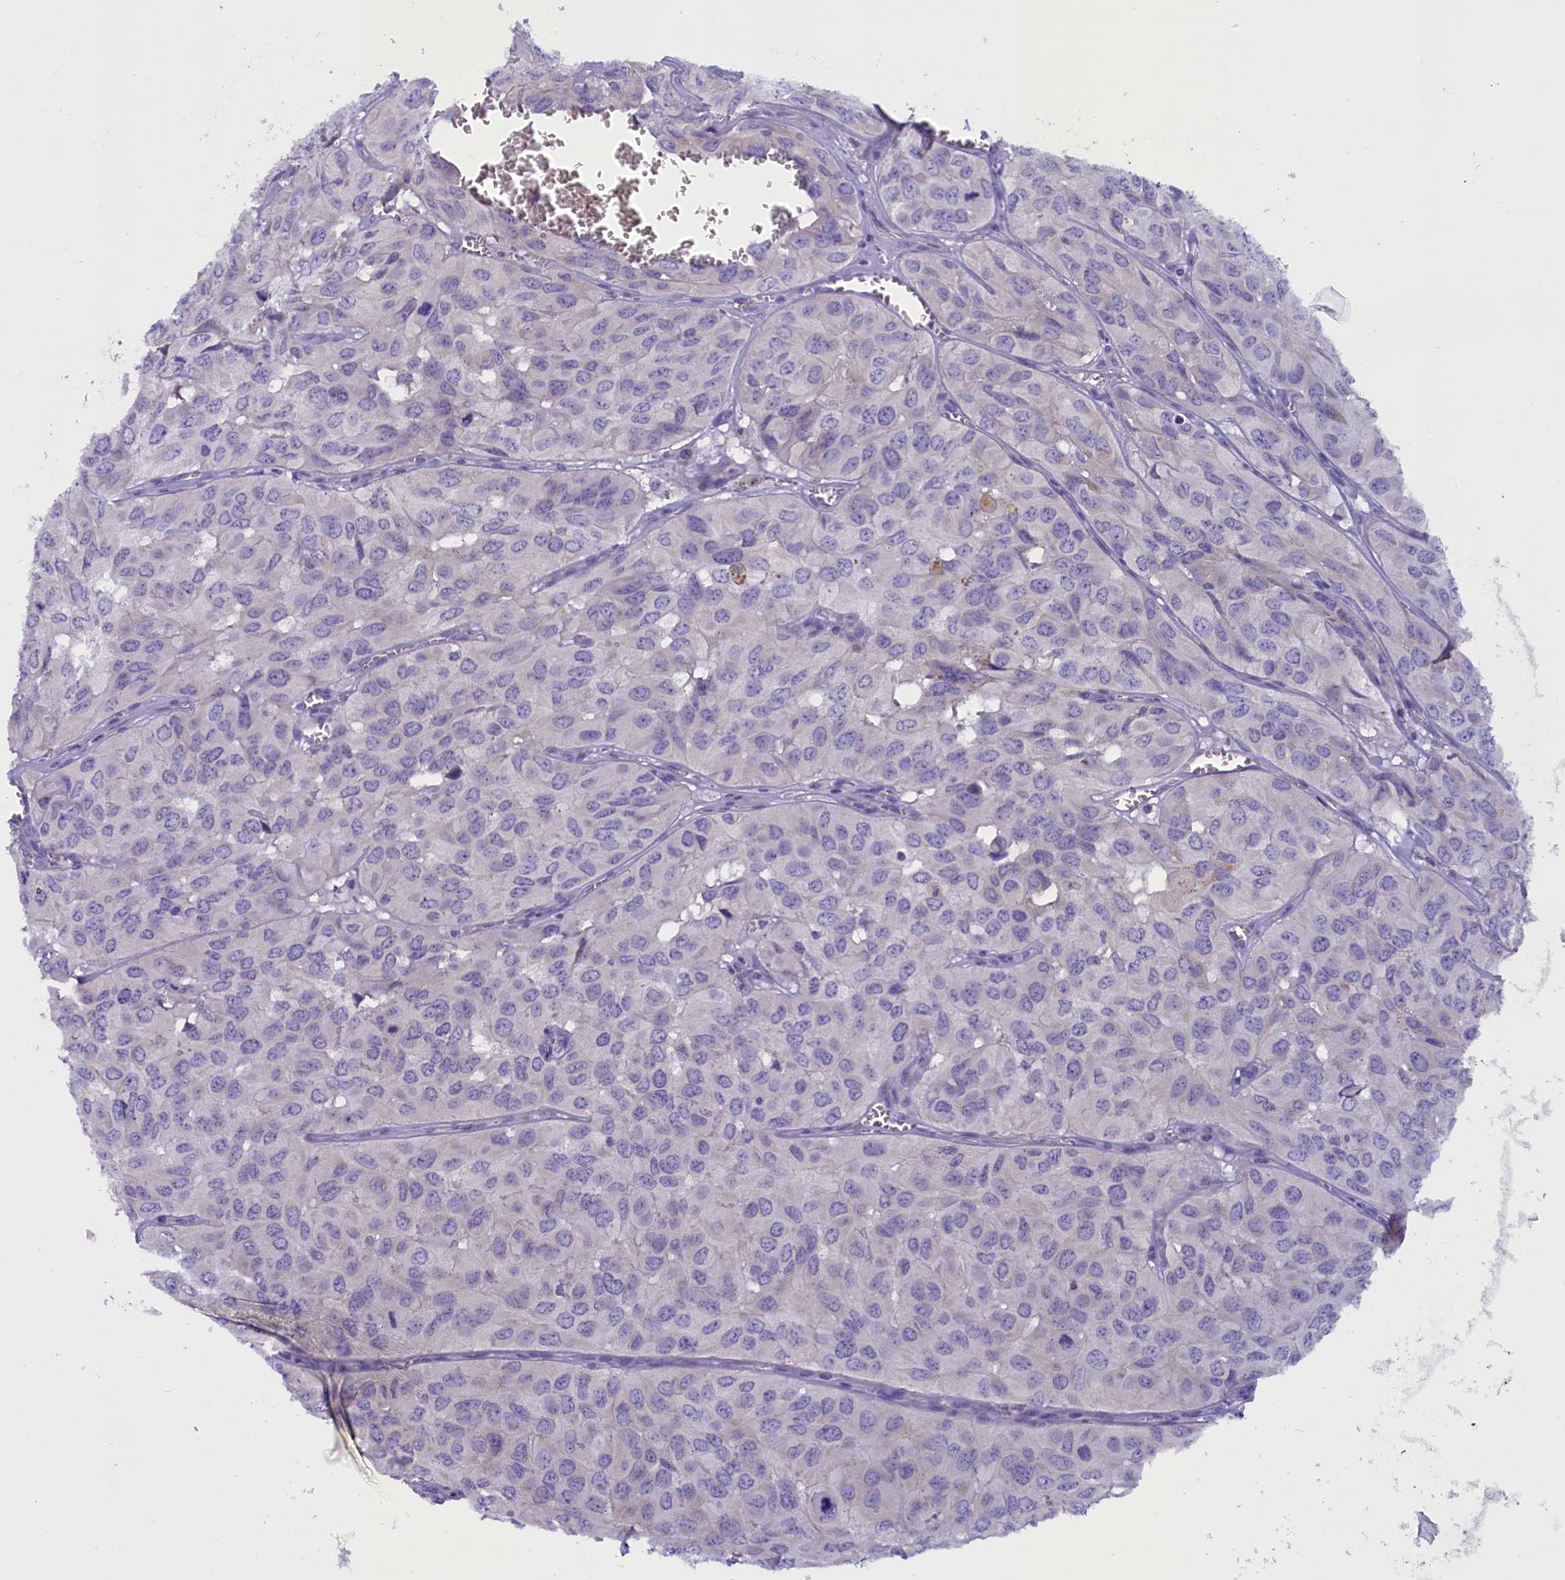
{"staining": {"intensity": "negative", "quantity": "none", "location": "none"}, "tissue": "head and neck cancer", "cell_type": "Tumor cells", "image_type": "cancer", "snomed": [{"axis": "morphology", "description": "Adenocarcinoma, NOS"}, {"axis": "topography", "description": "Salivary gland, NOS"}, {"axis": "topography", "description": "Head-Neck"}], "caption": "Tumor cells are negative for brown protein staining in adenocarcinoma (head and neck).", "gene": "RTTN", "patient": {"sex": "female", "age": 76}}